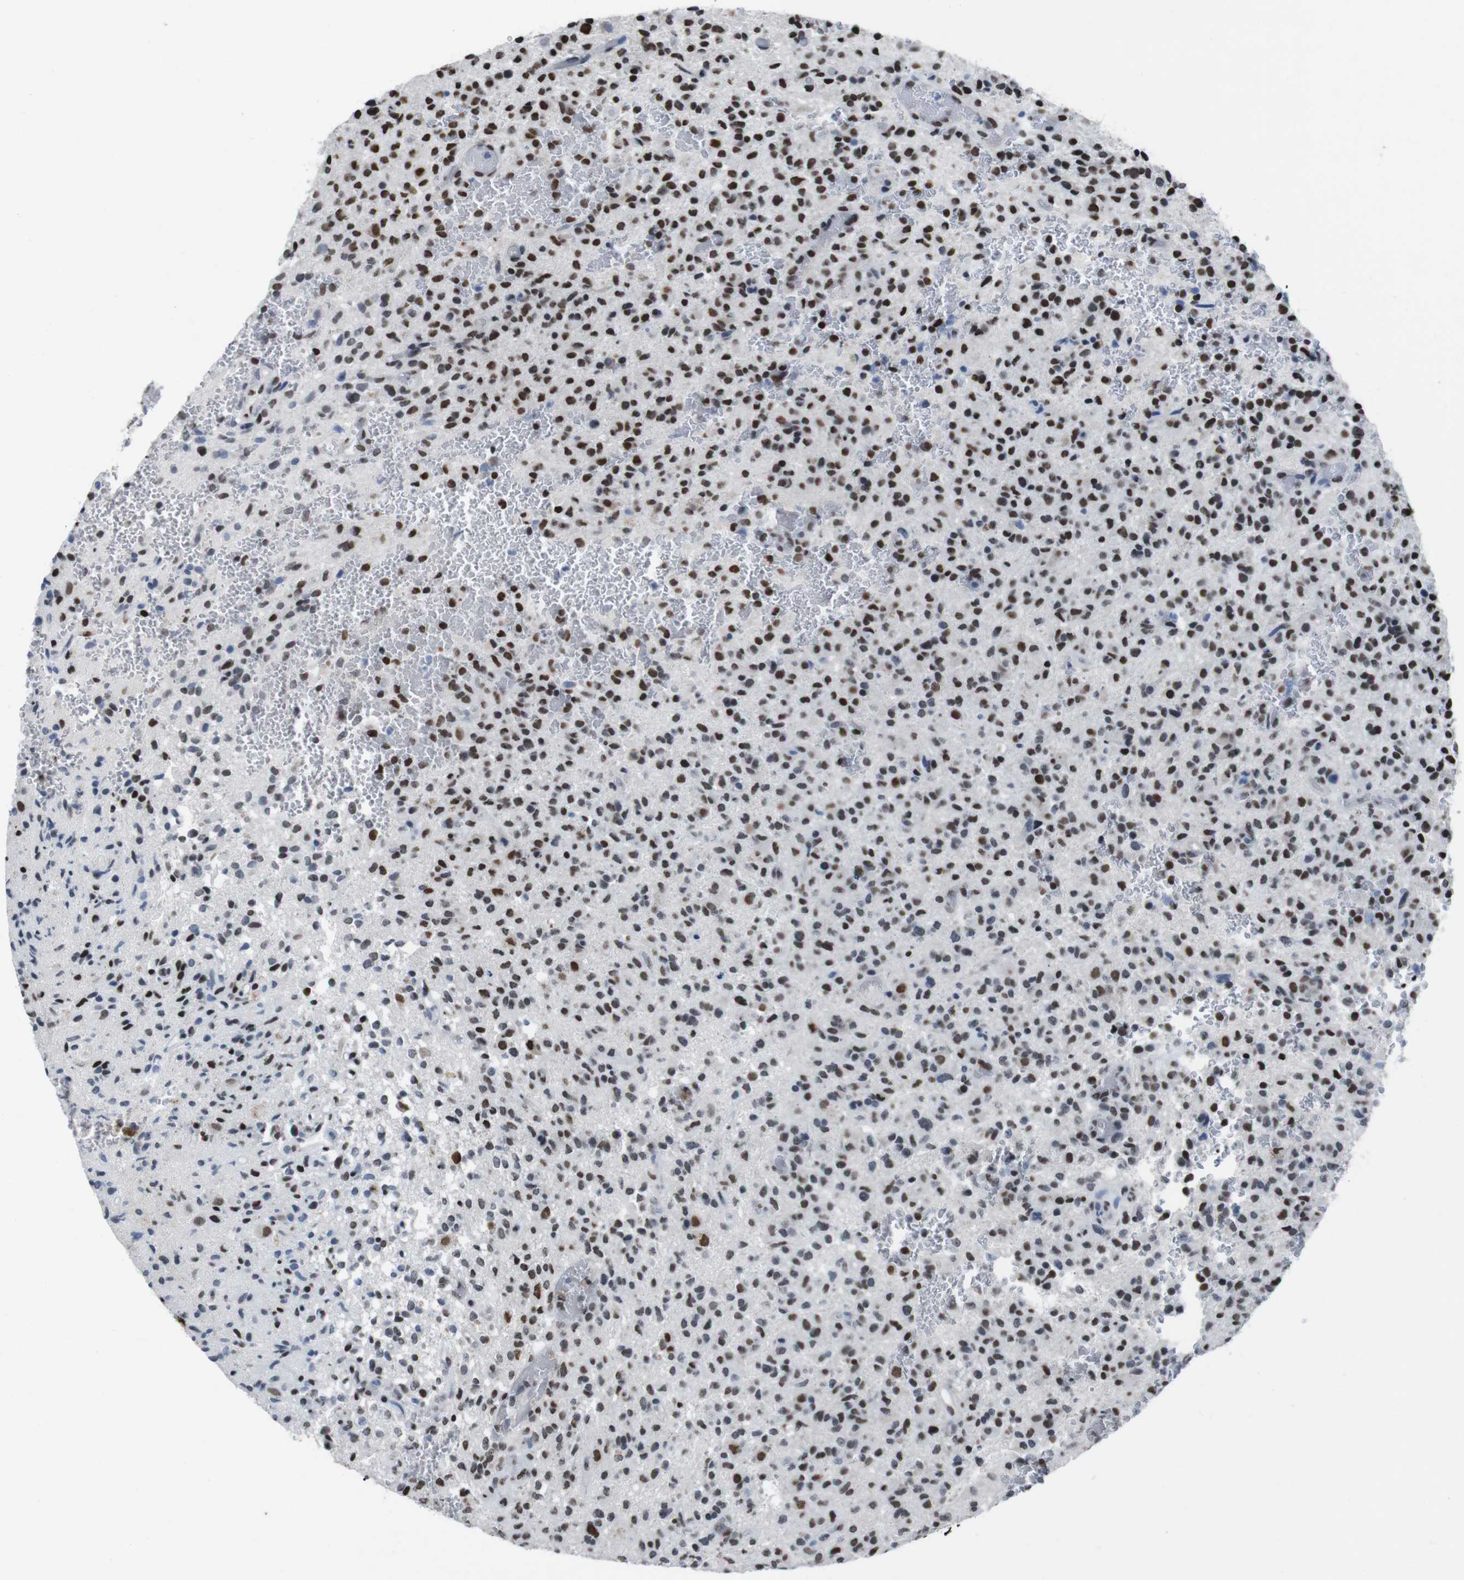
{"staining": {"intensity": "moderate", "quantity": ">75%", "location": "nuclear"}, "tissue": "glioma", "cell_type": "Tumor cells", "image_type": "cancer", "snomed": [{"axis": "morphology", "description": "Glioma, malignant, High grade"}, {"axis": "topography", "description": "Brain"}], "caption": "This histopathology image shows immunohistochemistry (IHC) staining of glioma, with medium moderate nuclear staining in about >75% of tumor cells.", "gene": "PIP4P2", "patient": {"sex": "male", "age": 71}}